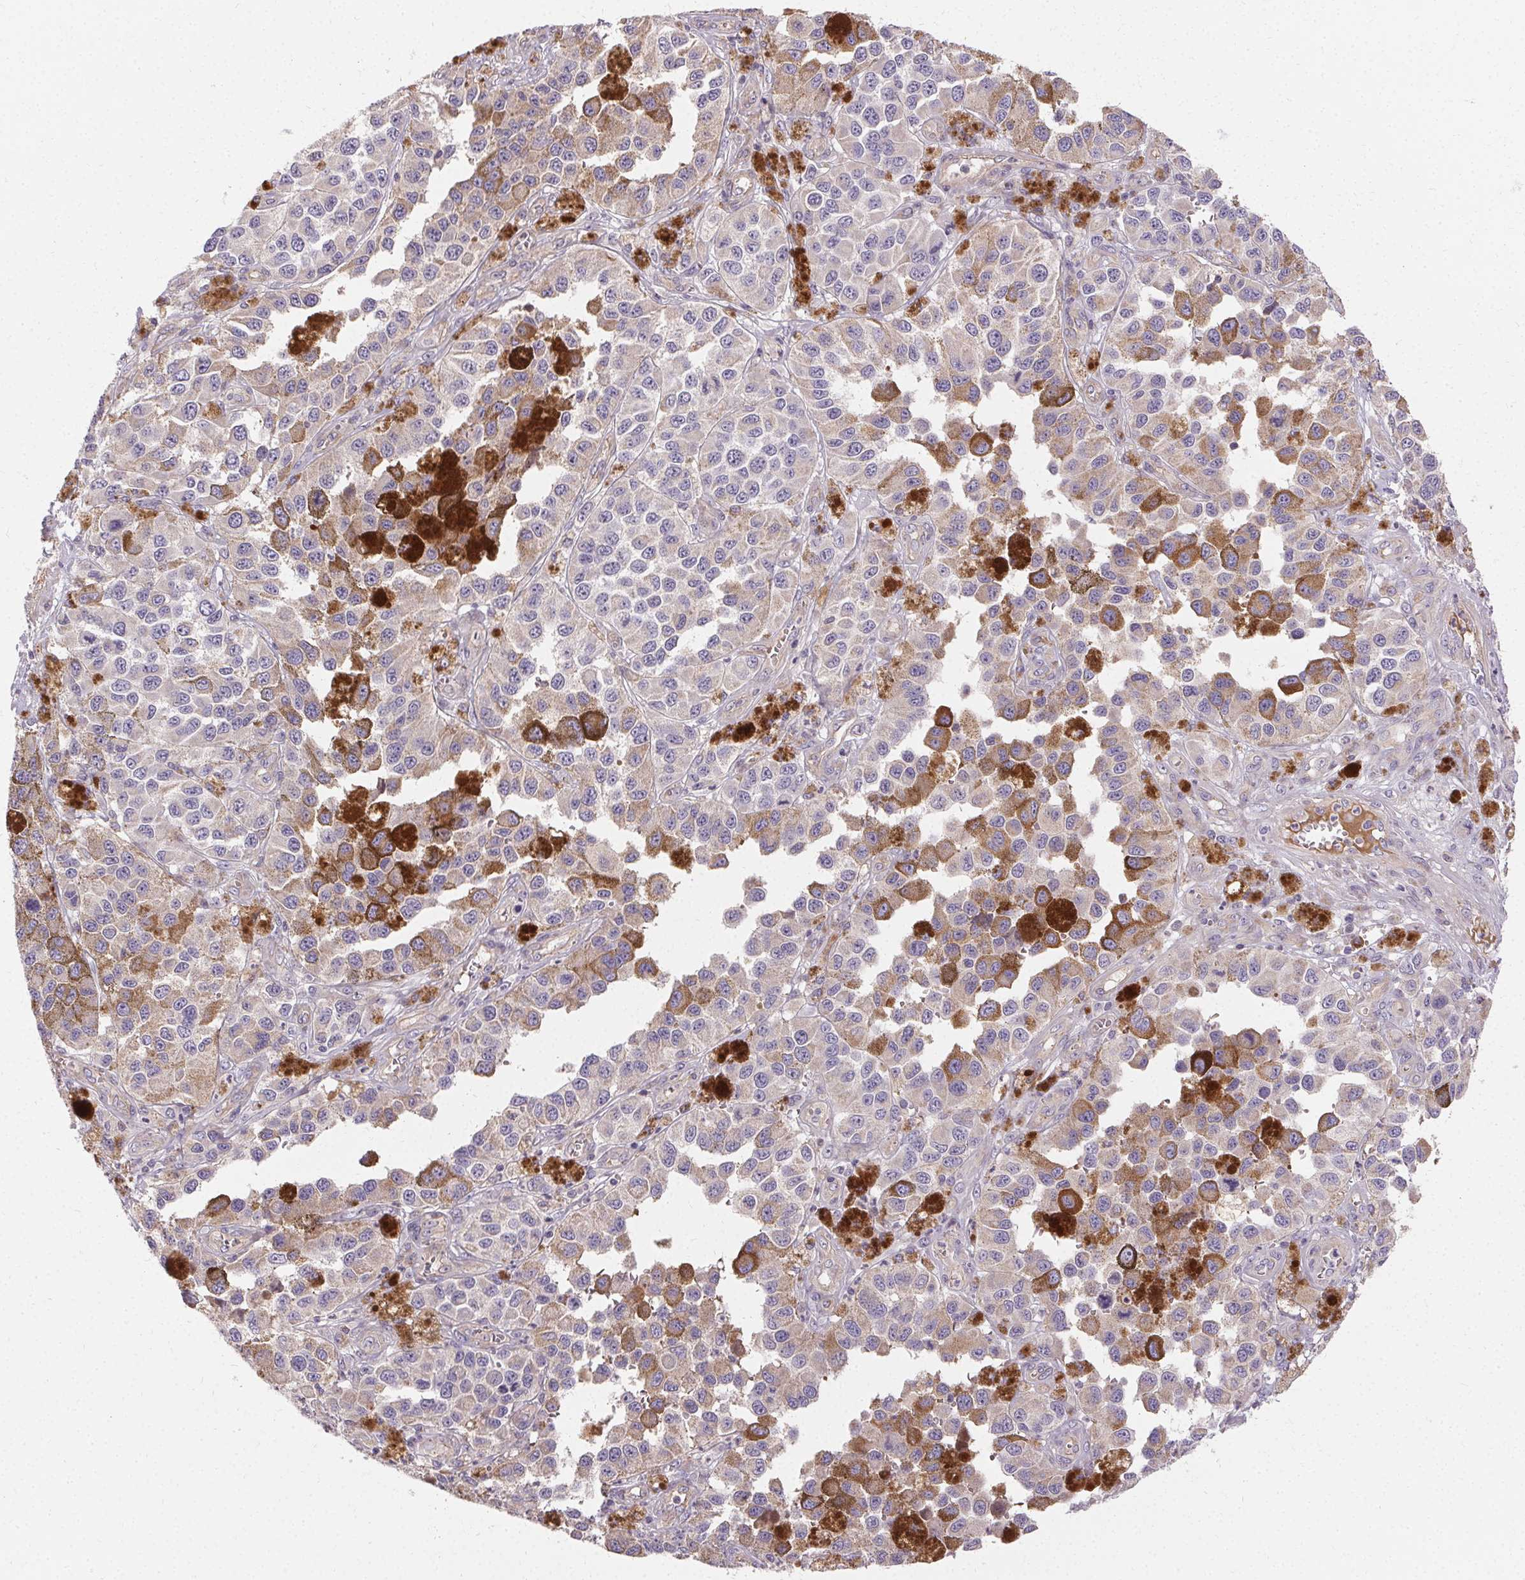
{"staining": {"intensity": "negative", "quantity": "none", "location": "none"}, "tissue": "melanoma", "cell_type": "Tumor cells", "image_type": "cancer", "snomed": [{"axis": "morphology", "description": "Malignant melanoma, NOS"}, {"axis": "topography", "description": "Skin"}], "caption": "Melanoma was stained to show a protein in brown. There is no significant staining in tumor cells.", "gene": "APLP1", "patient": {"sex": "female", "age": 58}}